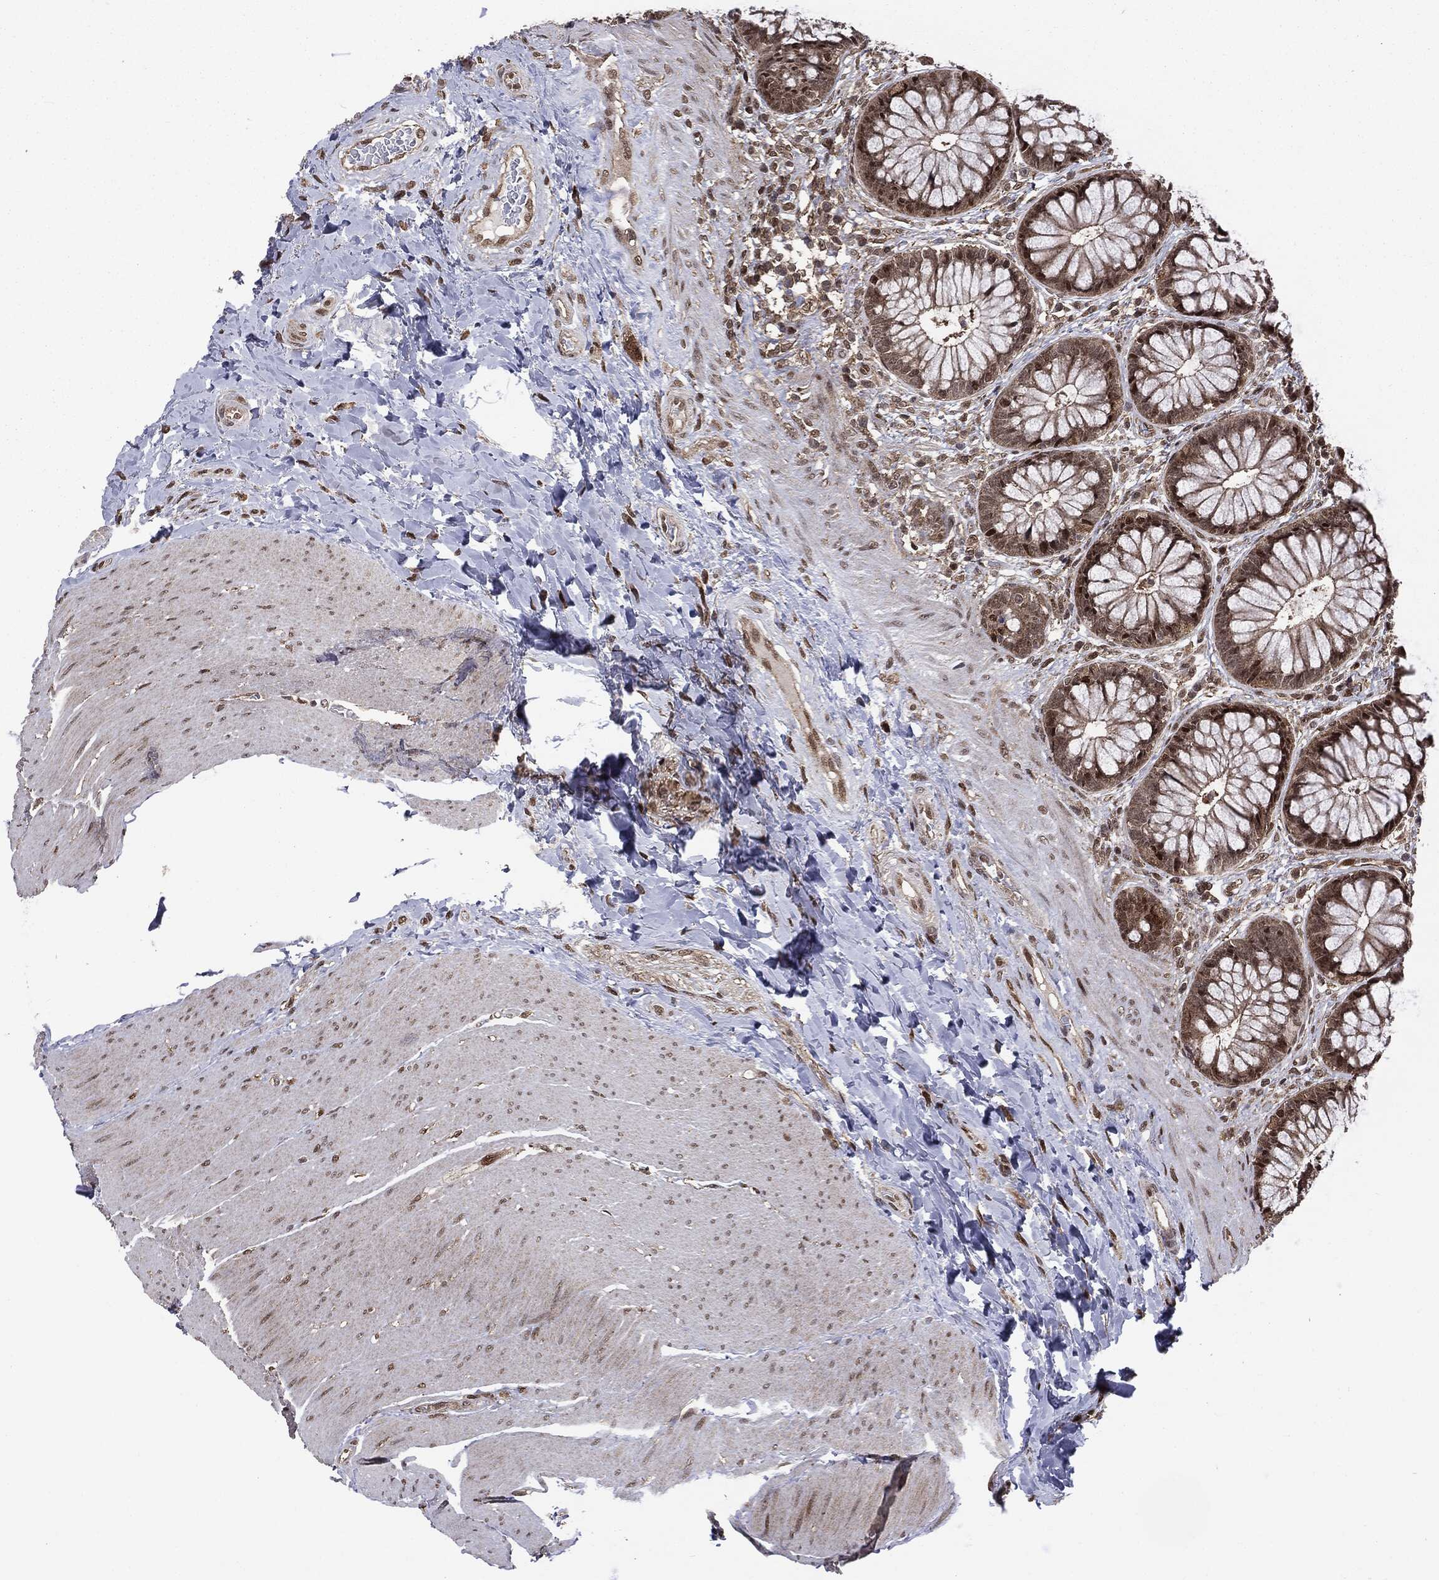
{"staining": {"intensity": "moderate", "quantity": "25%-75%", "location": "nuclear"}, "tissue": "rectum", "cell_type": "Glandular cells", "image_type": "normal", "snomed": [{"axis": "morphology", "description": "Normal tissue, NOS"}, {"axis": "topography", "description": "Rectum"}], "caption": "Protein expression analysis of unremarkable rectum exhibits moderate nuclear staining in about 25%-75% of glandular cells. The protein is shown in brown color, while the nuclei are stained blue.", "gene": "PTPA", "patient": {"sex": "female", "age": 58}}